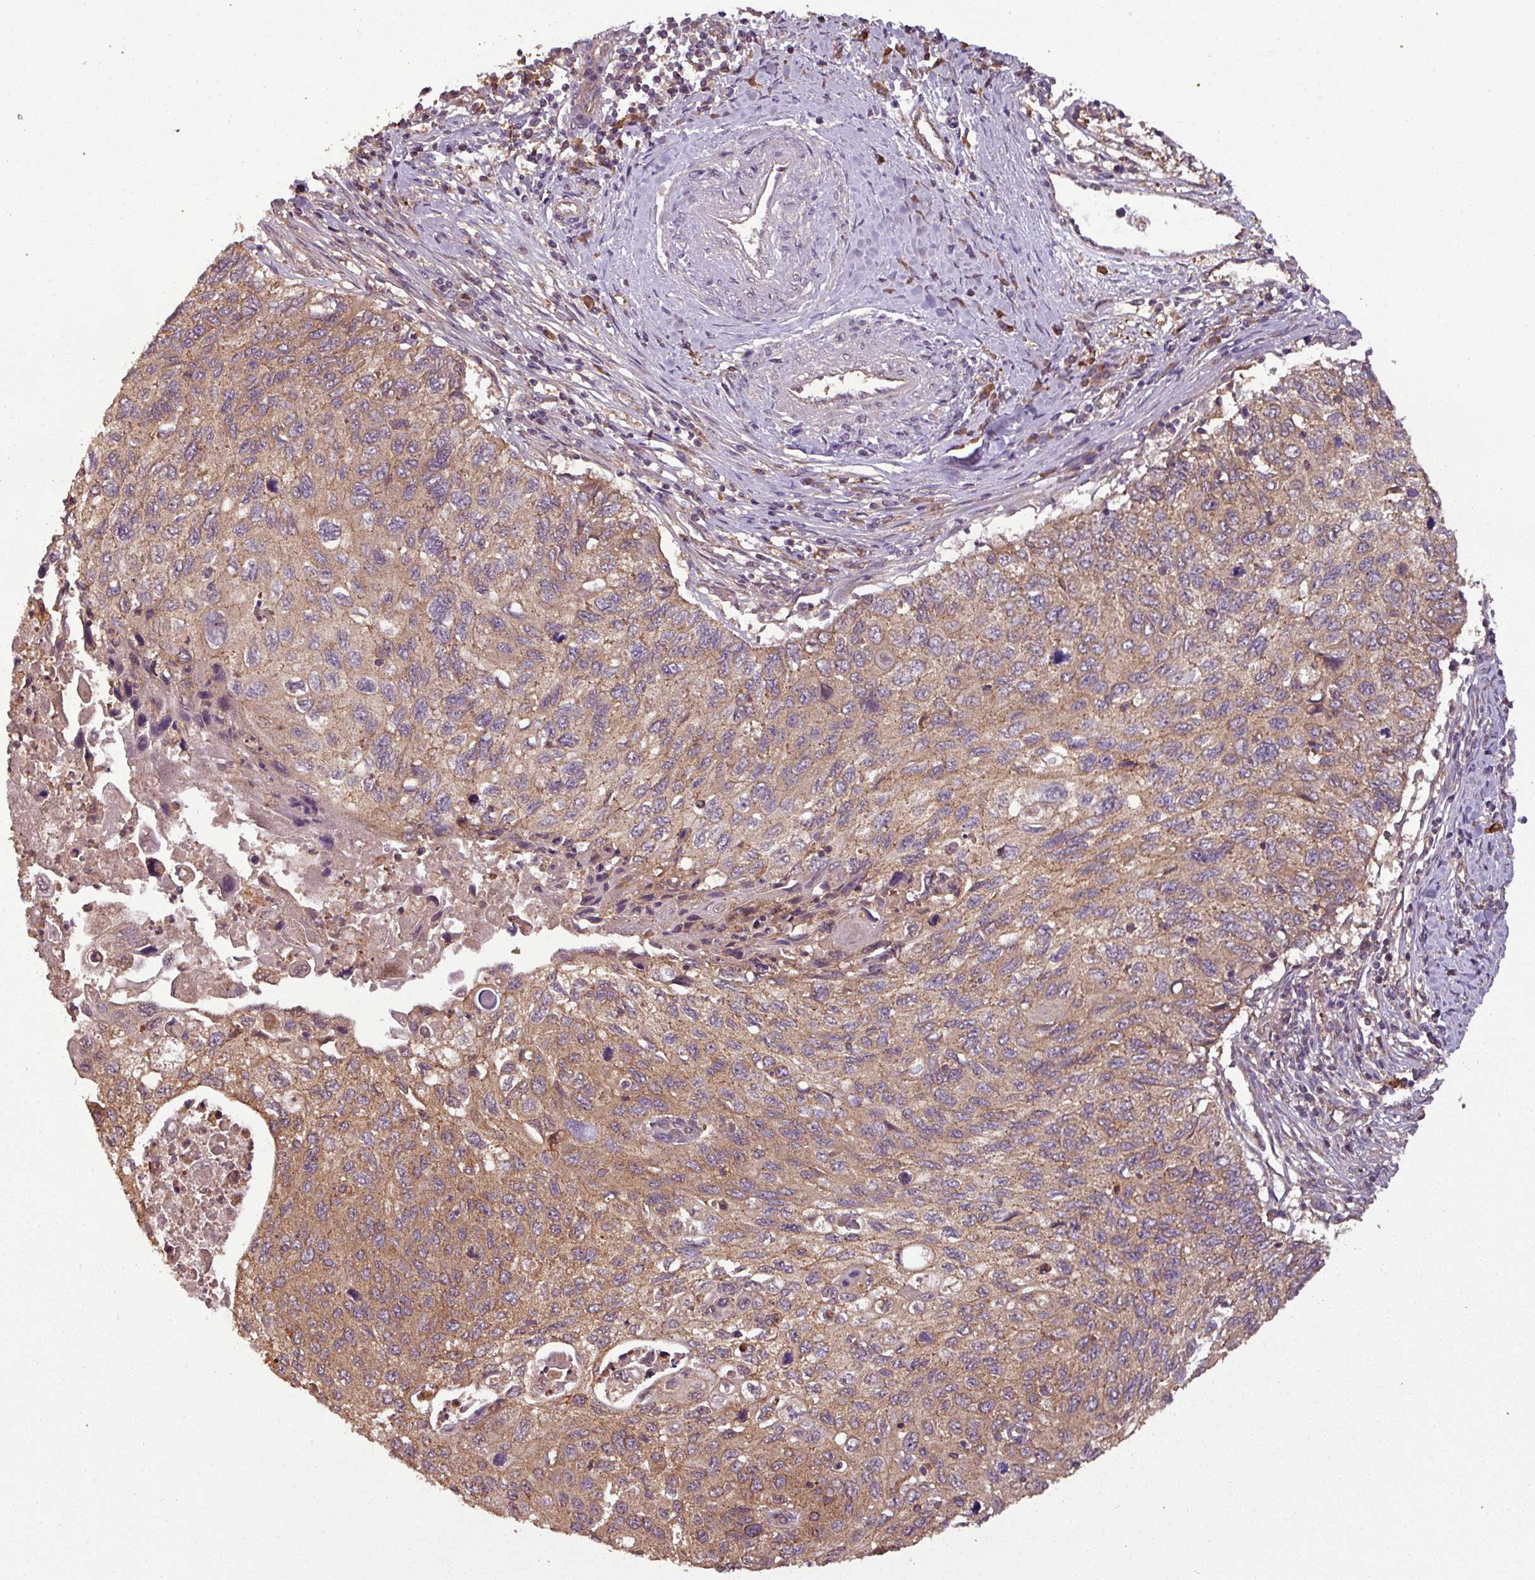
{"staining": {"intensity": "moderate", "quantity": ">75%", "location": "cytoplasmic/membranous"}, "tissue": "cervical cancer", "cell_type": "Tumor cells", "image_type": "cancer", "snomed": [{"axis": "morphology", "description": "Squamous cell carcinoma, NOS"}, {"axis": "topography", "description": "Cervix"}], "caption": "Immunohistochemistry (IHC) histopathology image of neoplastic tissue: human cervical squamous cell carcinoma stained using IHC reveals medium levels of moderate protein expression localized specifically in the cytoplasmic/membranous of tumor cells, appearing as a cytoplasmic/membranous brown color.", "gene": "NT5C3A", "patient": {"sex": "female", "age": 70}}